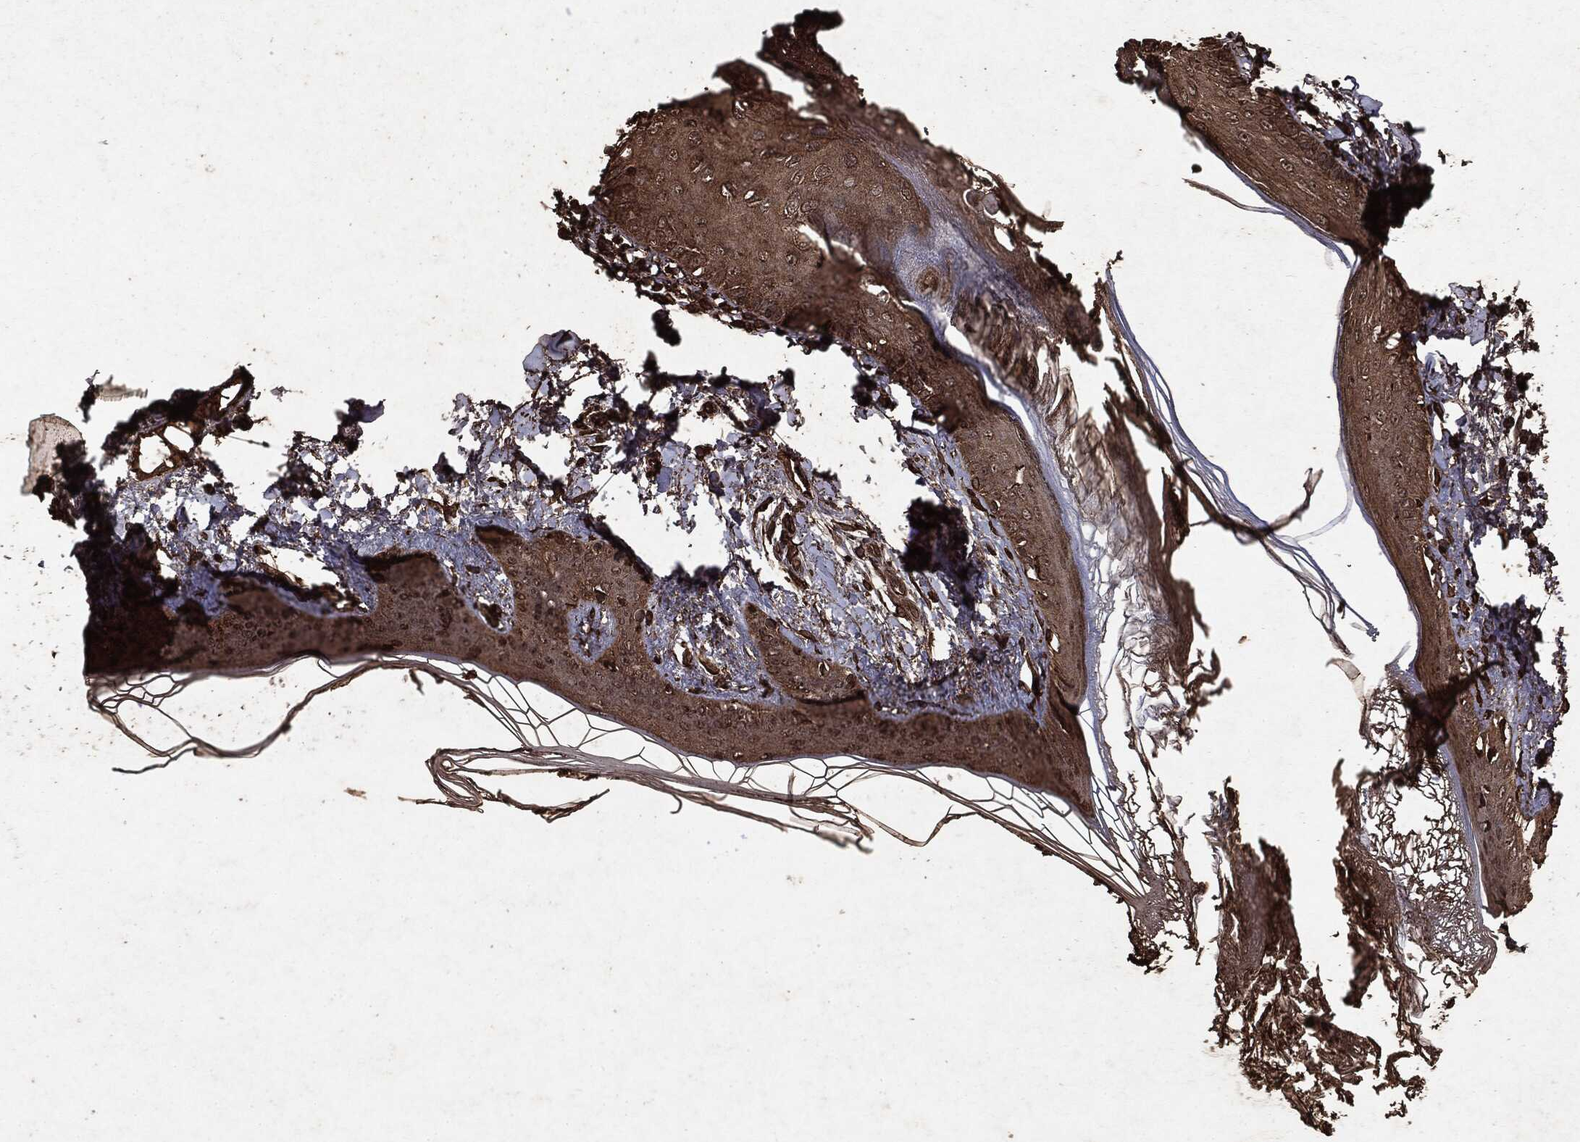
{"staining": {"intensity": "moderate", "quantity": ">75%", "location": "cytoplasmic/membranous"}, "tissue": "skin", "cell_type": "Fibroblasts", "image_type": "normal", "snomed": [{"axis": "morphology", "description": "Normal tissue, NOS"}, {"axis": "morphology", "description": "Malignant melanoma, NOS"}, {"axis": "topography", "description": "Skin"}], "caption": "IHC histopathology image of normal skin stained for a protein (brown), which exhibits medium levels of moderate cytoplasmic/membranous positivity in about >75% of fibroblasts.", "gene": "ARAF", "patient": {"sex": "female", "age": 34}}